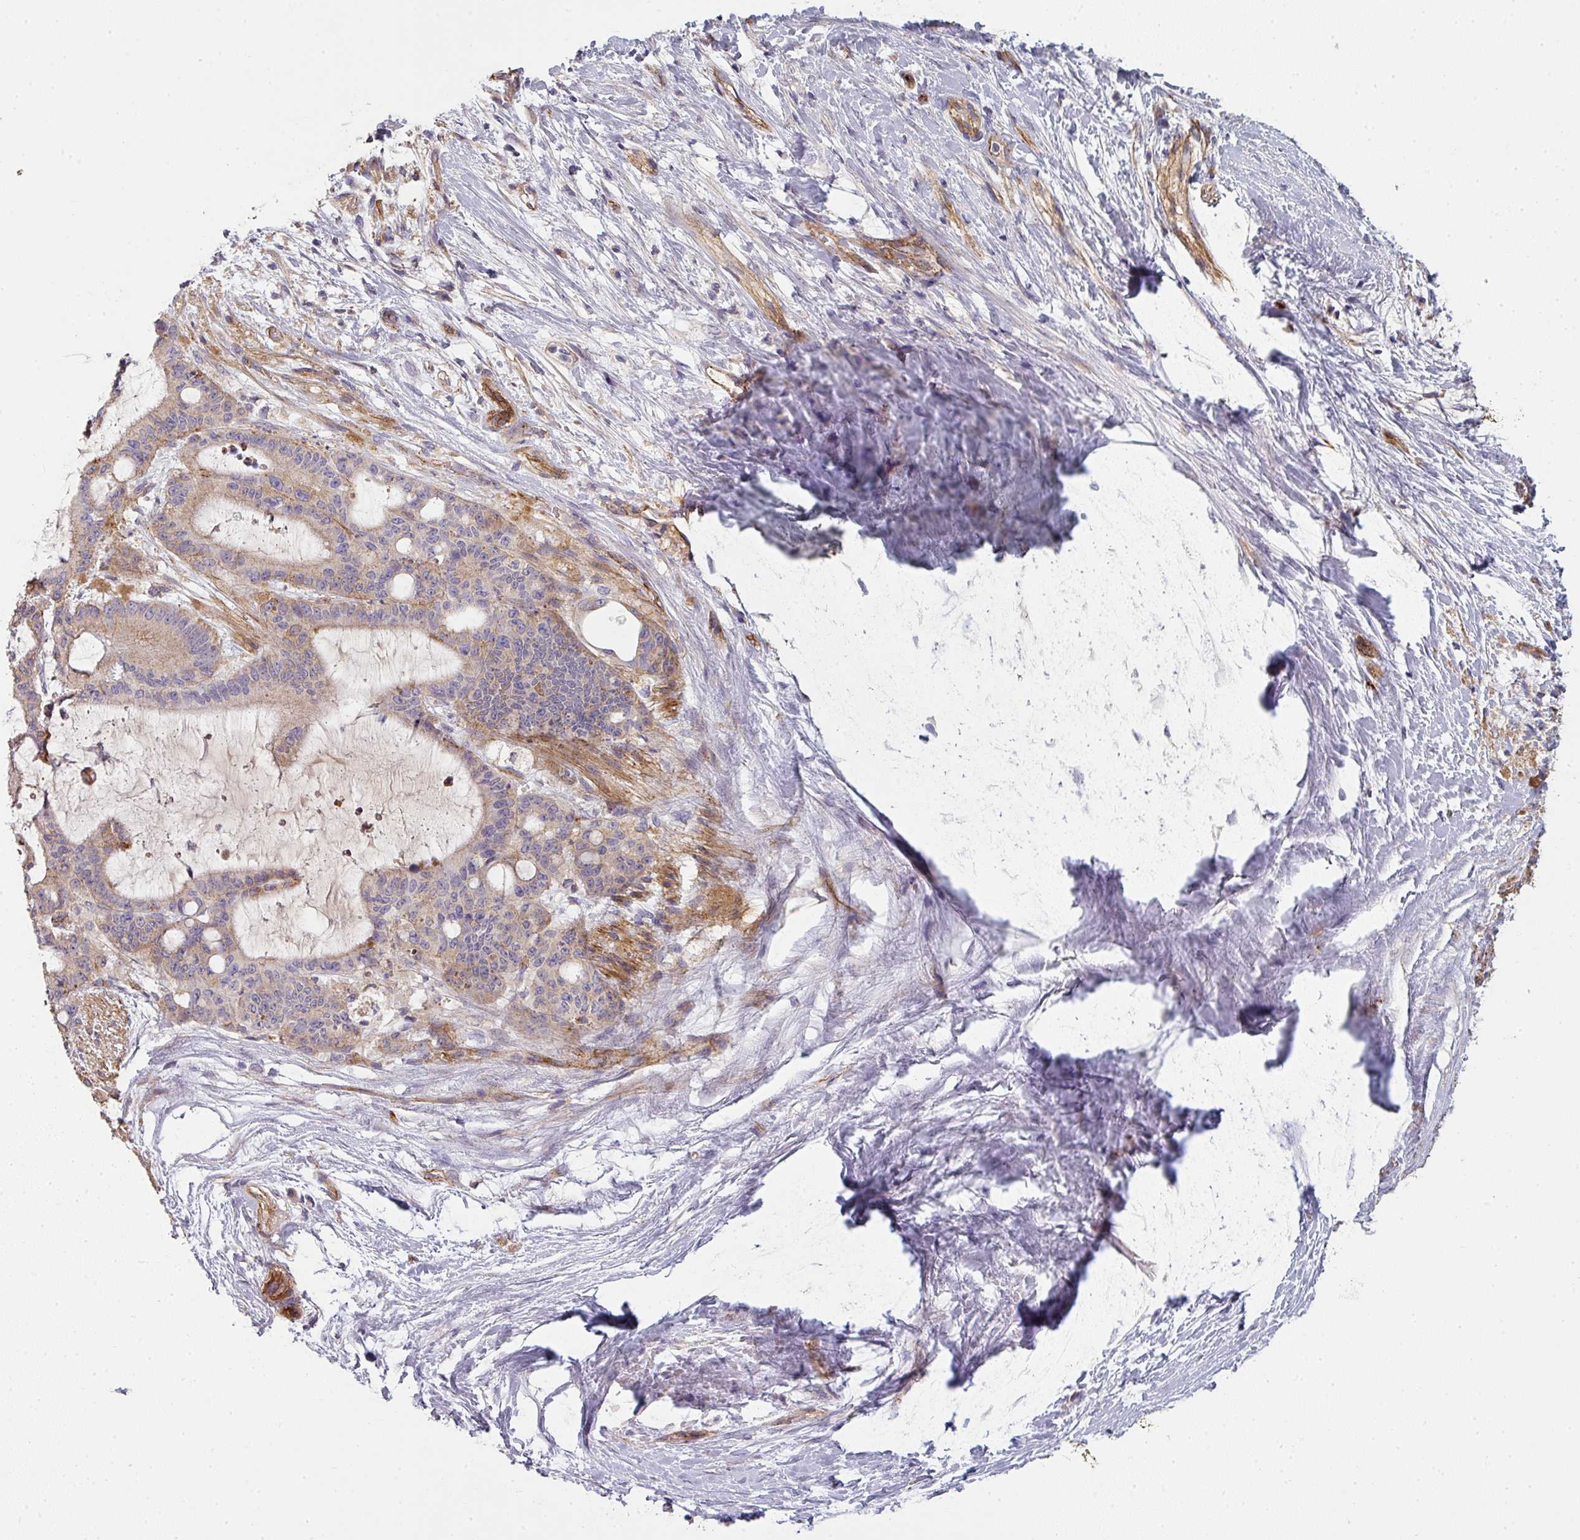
{"staining": {"intensity": "weak", "quantity": "<25%", "location": "cytoplasmic/membranous"}, "tissue": "liver cancer", "cell_type": "Tumor cells", "image_type": "cancer", "snomed": [{"axis": "morphology", "description": "Normal tissue, NOS"}, {"axis": "morphology", "description": "Cholangiocarcinoma"}, {"axis": "topography", "description": "Liver"}, {"axis": "topography", "description": "Peripheral nerve tissue"}], "caption": "This is an immunohistochemistry micrograph of human liver cancer. There is no staining in tumor cells.", "gene": "PCDH1", "patient": {"sex": "female", "age": 73}}